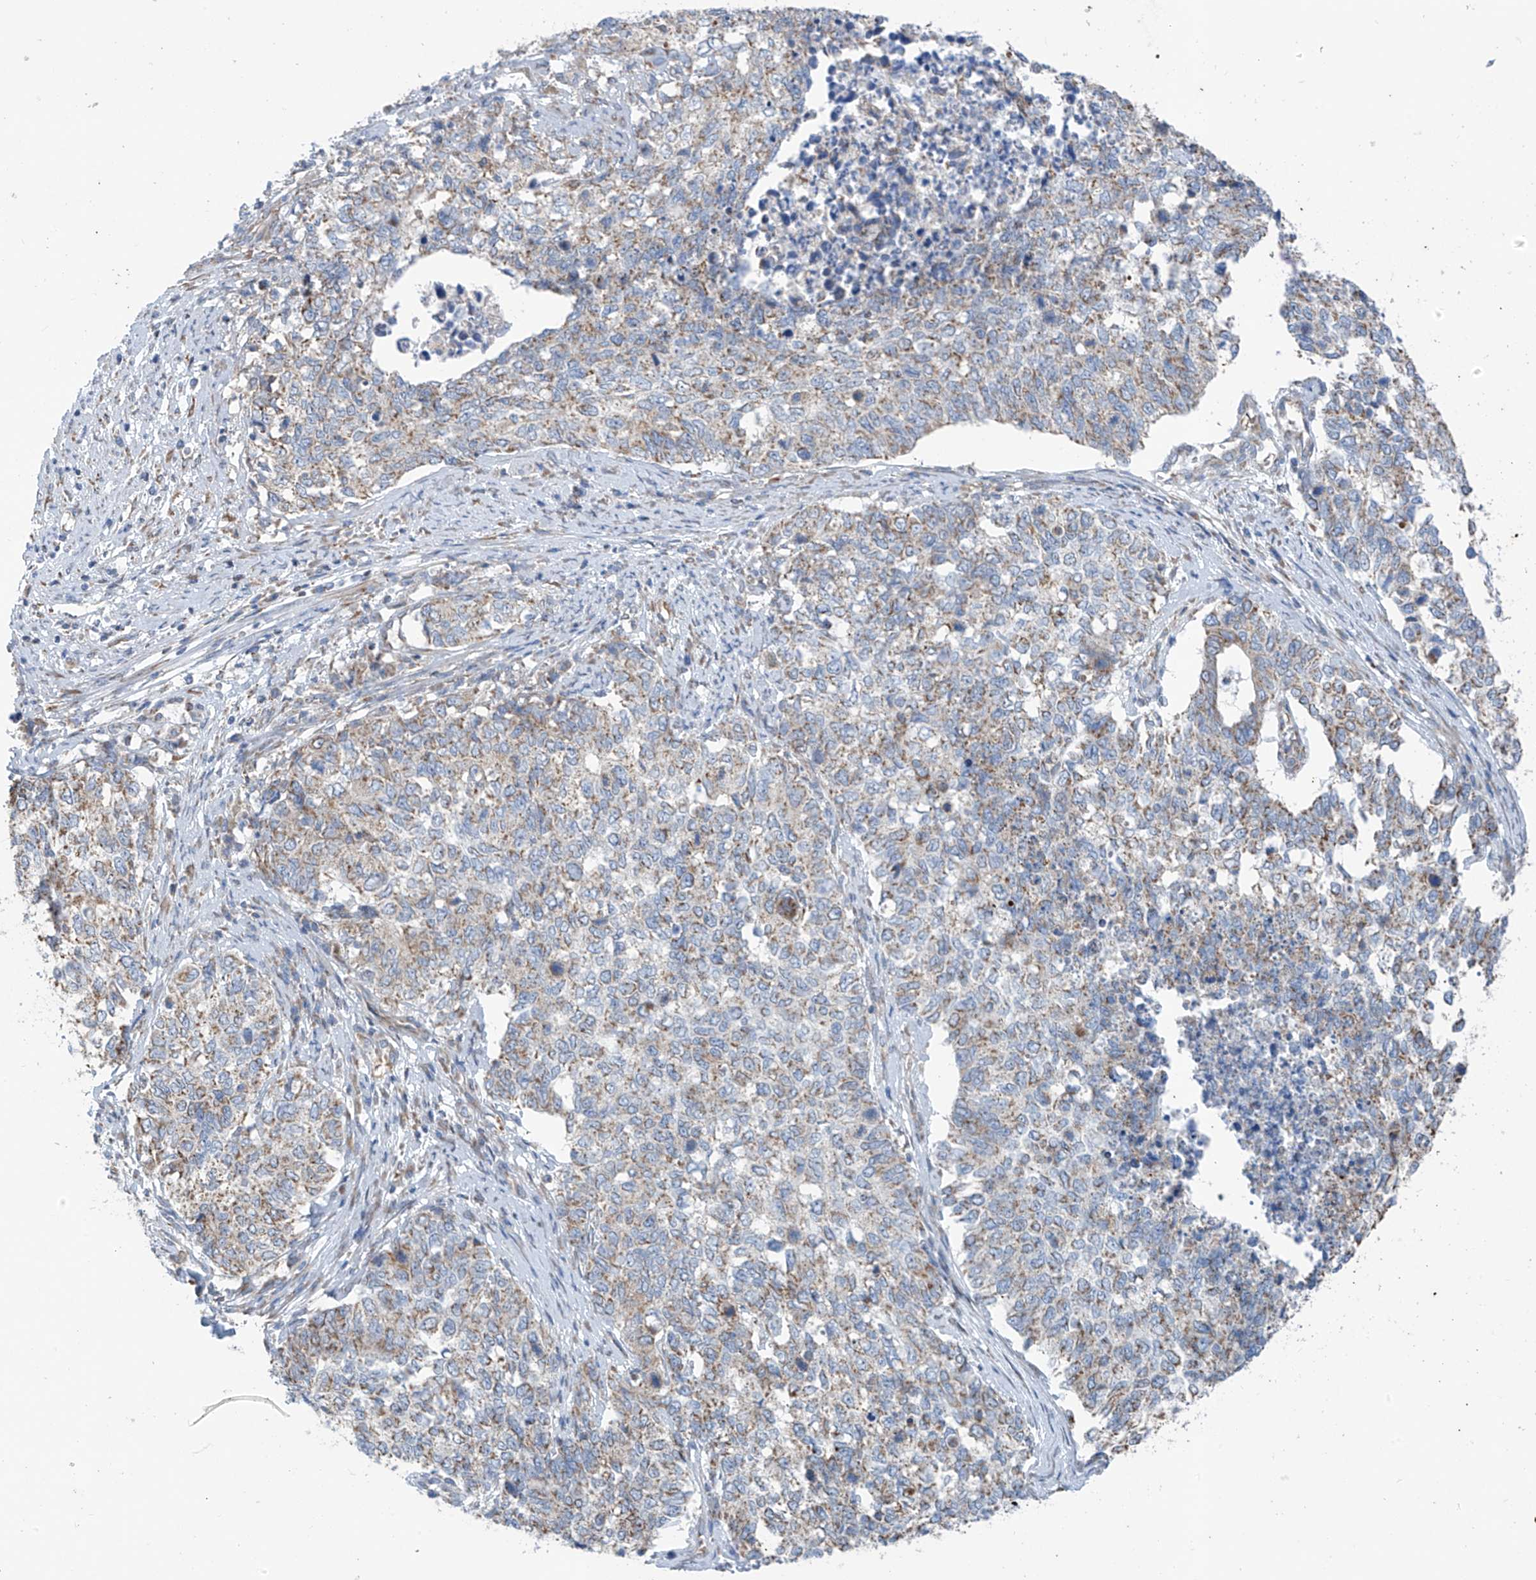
{"staining": {"intensity": "weak", "quantity": ">75%", "location": "cytoplasmic/membranous"}, "tissue": "cervical cancer", "cell_type": "Tumor cells", "image_type": "cancer", "snomed": [{"axis": "morphology", "description": "Squamous cell carcinoma, NOS"}, {"axis": "topography", "description": "Cervix"}], "caption": "A high-resolution histopathology image shows IHC staining of cervical cancer, which demonstrates weak cytoplasmic/membranous positivity in approximately >75% of tumor cells.", "gene": "EOMES", "patient": {"sex": "female", "age": 63}}